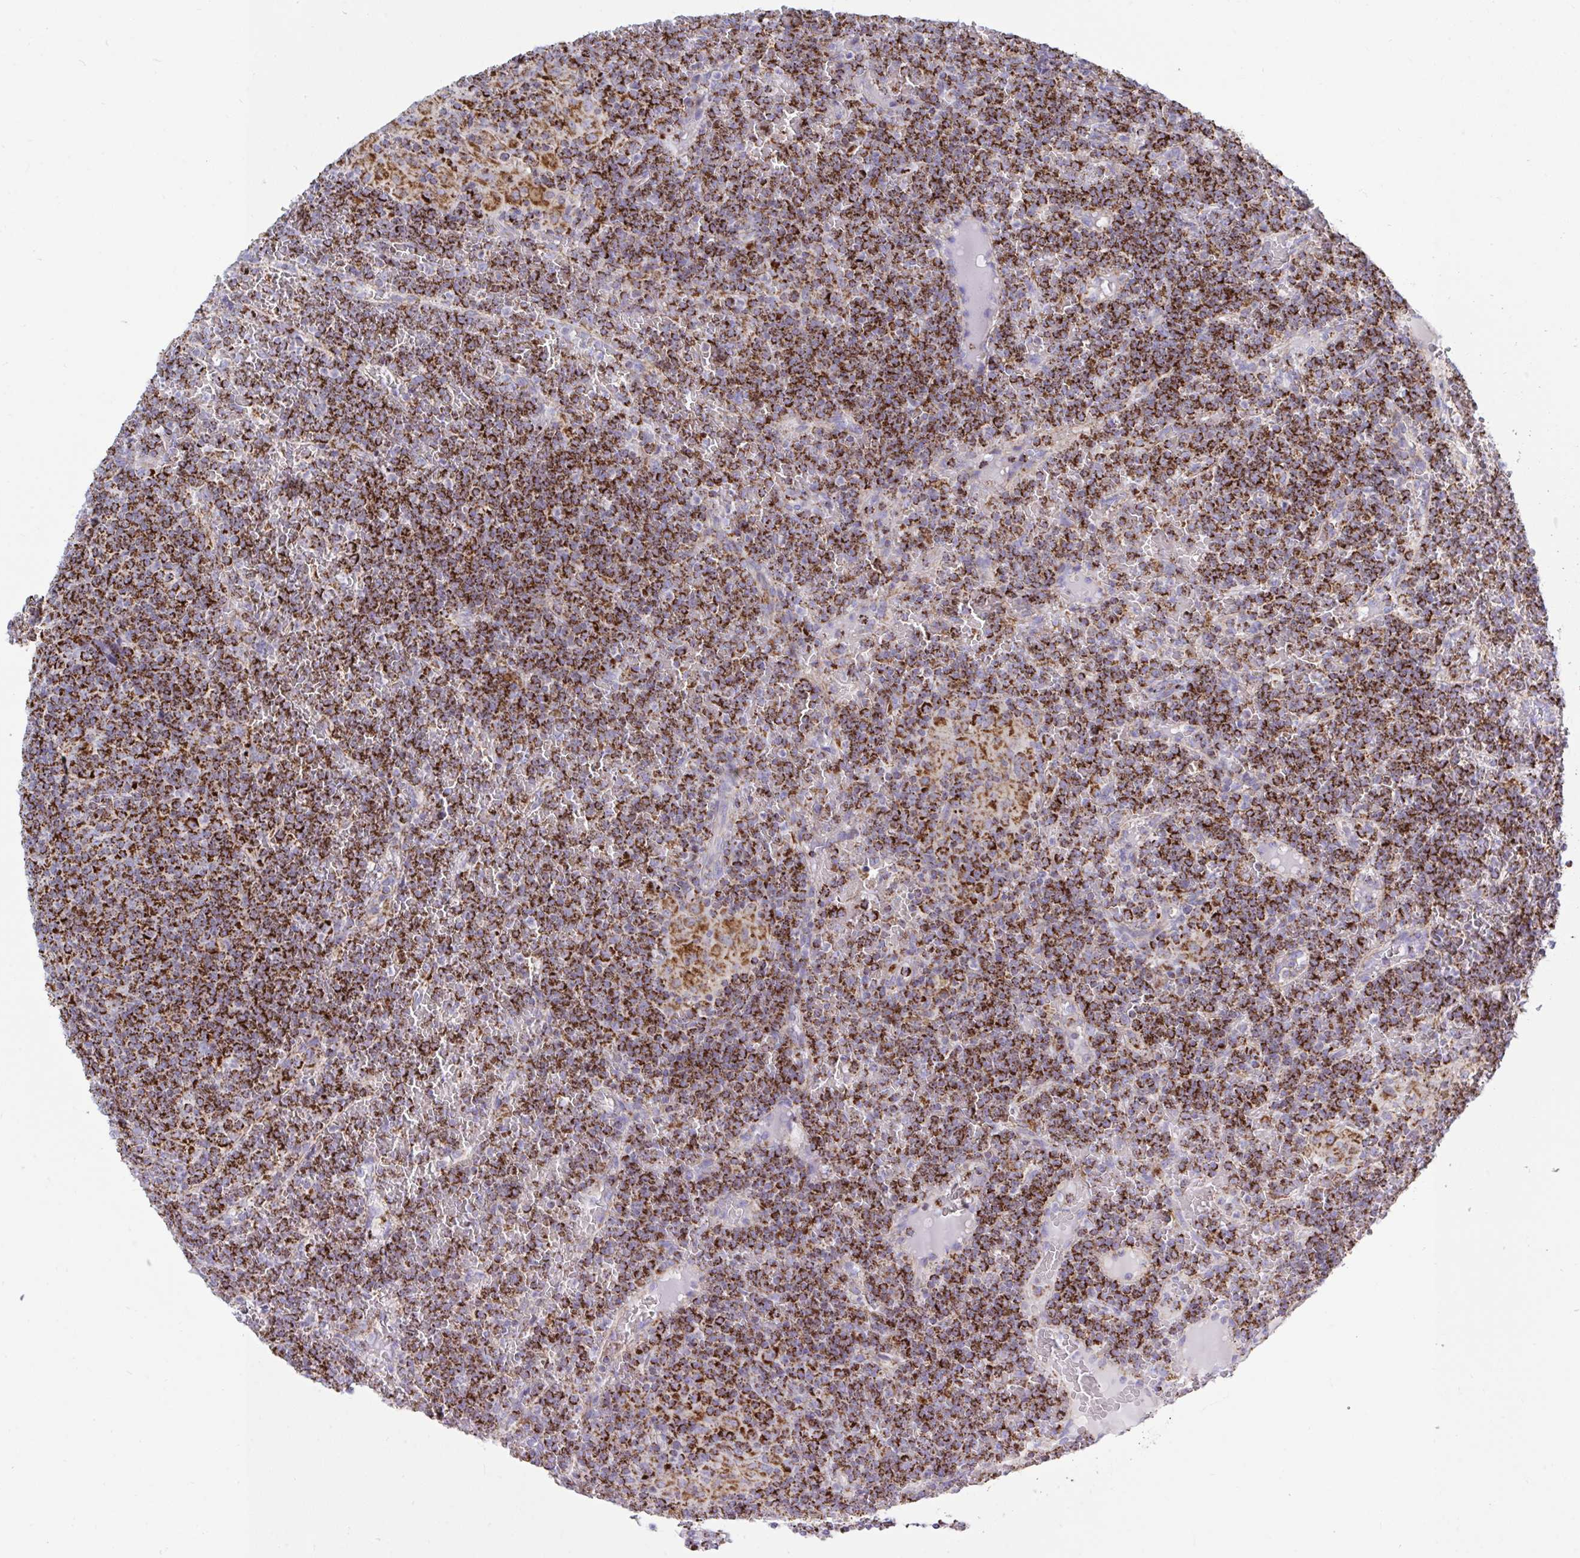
{"staining": {"intensity": "strong", "quantity": ">75%", "location": "cytoplasmic/membranous"}, "tissue": "lymphoma", "cell_type": "Tumor cells", "image_type": "cancer", "snomed": [{"axis": "morphology", "description": "Malignant lymphoma, non-Hodgkin's type, Low grade"}, {"axis": "topography", "description": "Spleen"}], "caption": "Immunohistochemistry (IHC) histopathology image of neoplastic tissue: human lymphoma stained using immunohistochemistry shows high levels of strong protein expression localized specifically in the cytoplasmic/membranous of tumor cells, appearing as a cytoplasmic/membranous brown color.", "gene": "HSPE1", "patient": {"sex": "female", "age": 19}}